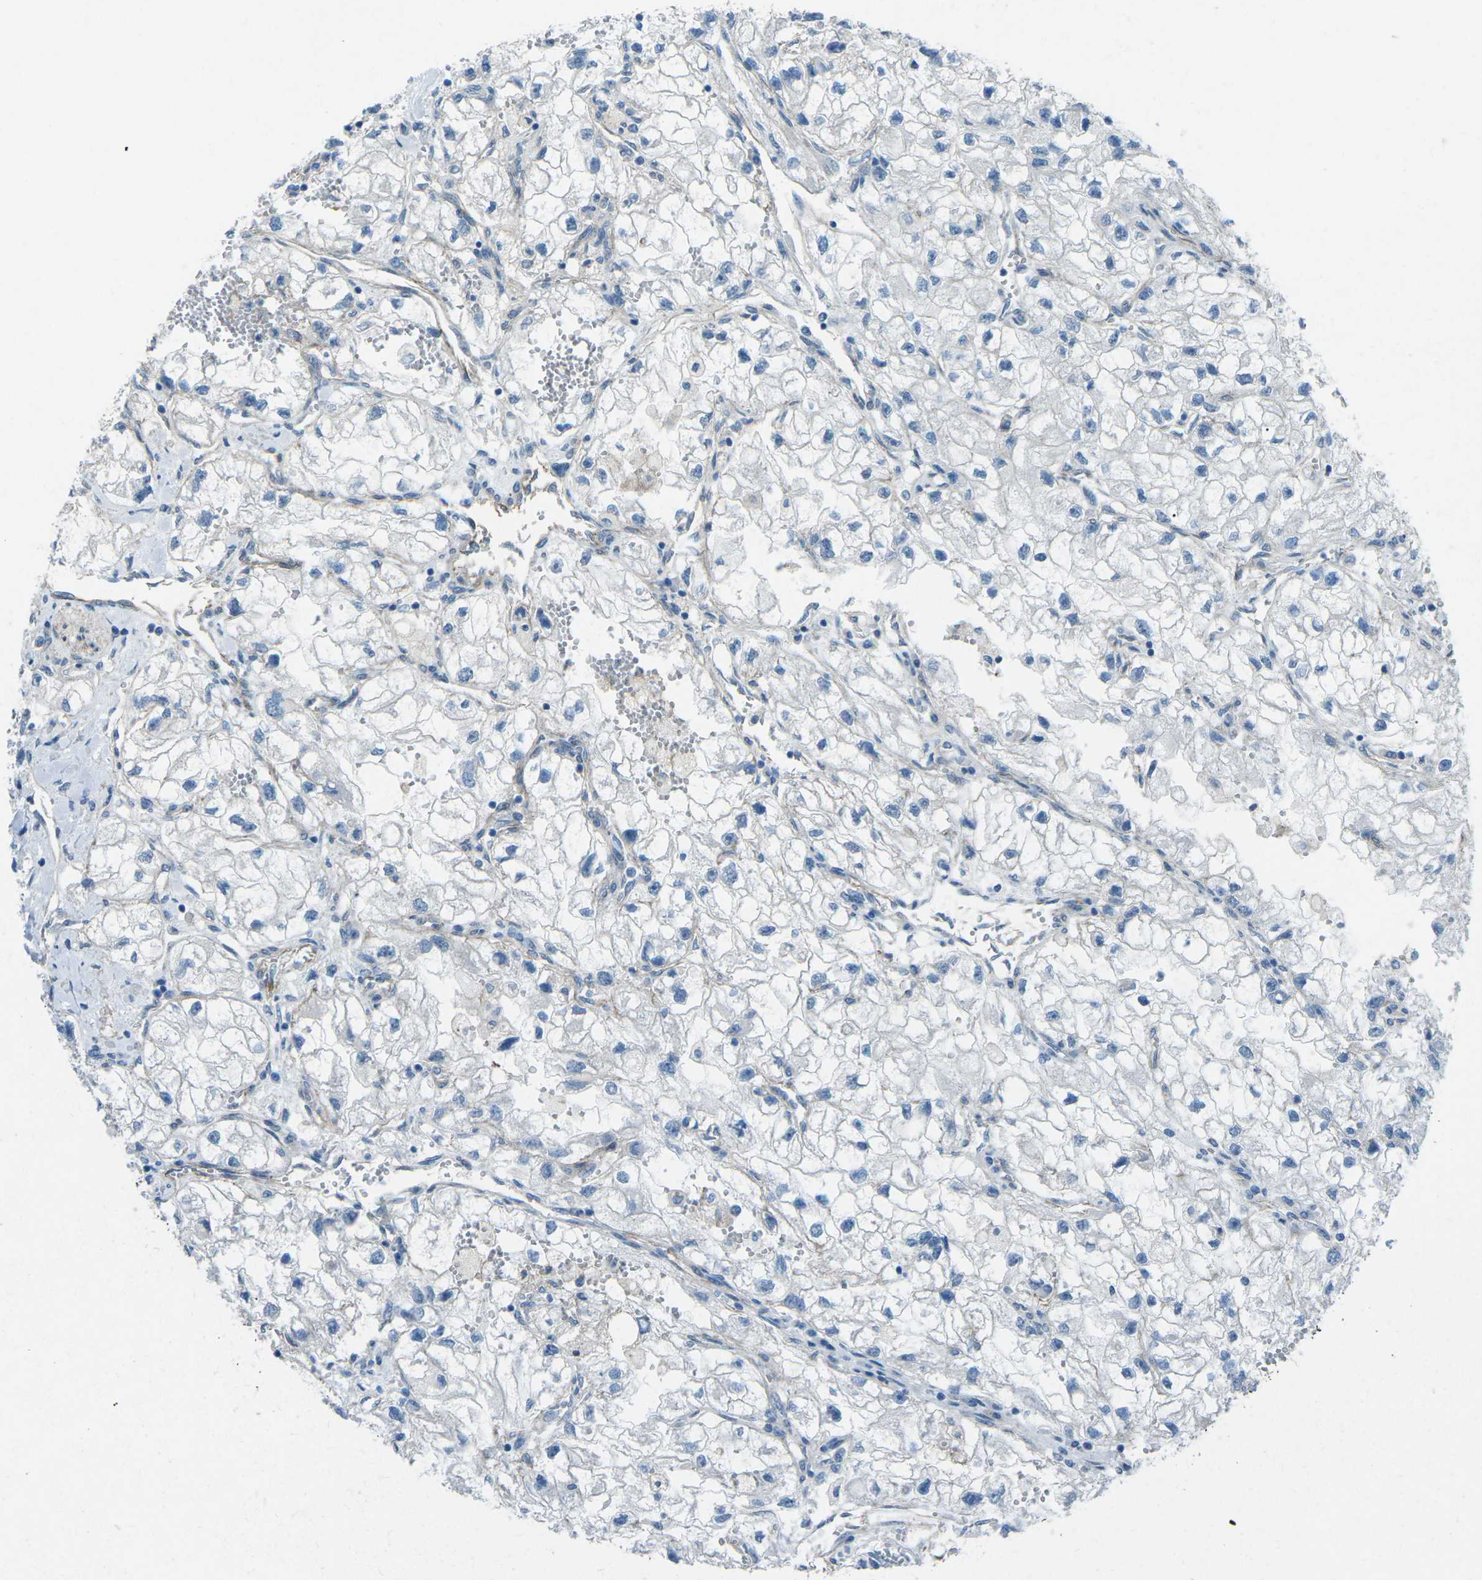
{"staining": {"intensity": "negative", "quantity": "none", "location": "none"}, "tissue": "renal cancer", "cell_type": "Tumor cells", "image_type": "cancer", "snomed": [{"axis": "morphology", "description": "Adenocarcinoma, NOS"}, {"axis": "topography", "description": "Kidney"}], "caption": "Immunohistochemistry (IHC) photomicrograph of neoplastic tissue: renal adenocarcinoma stained with DAB (3,3'-diaminobenzidine) reveals no significant protein expression in tumor cells.", "gene": "UTRN", "patient": {"sex": "female", "age": 70}}